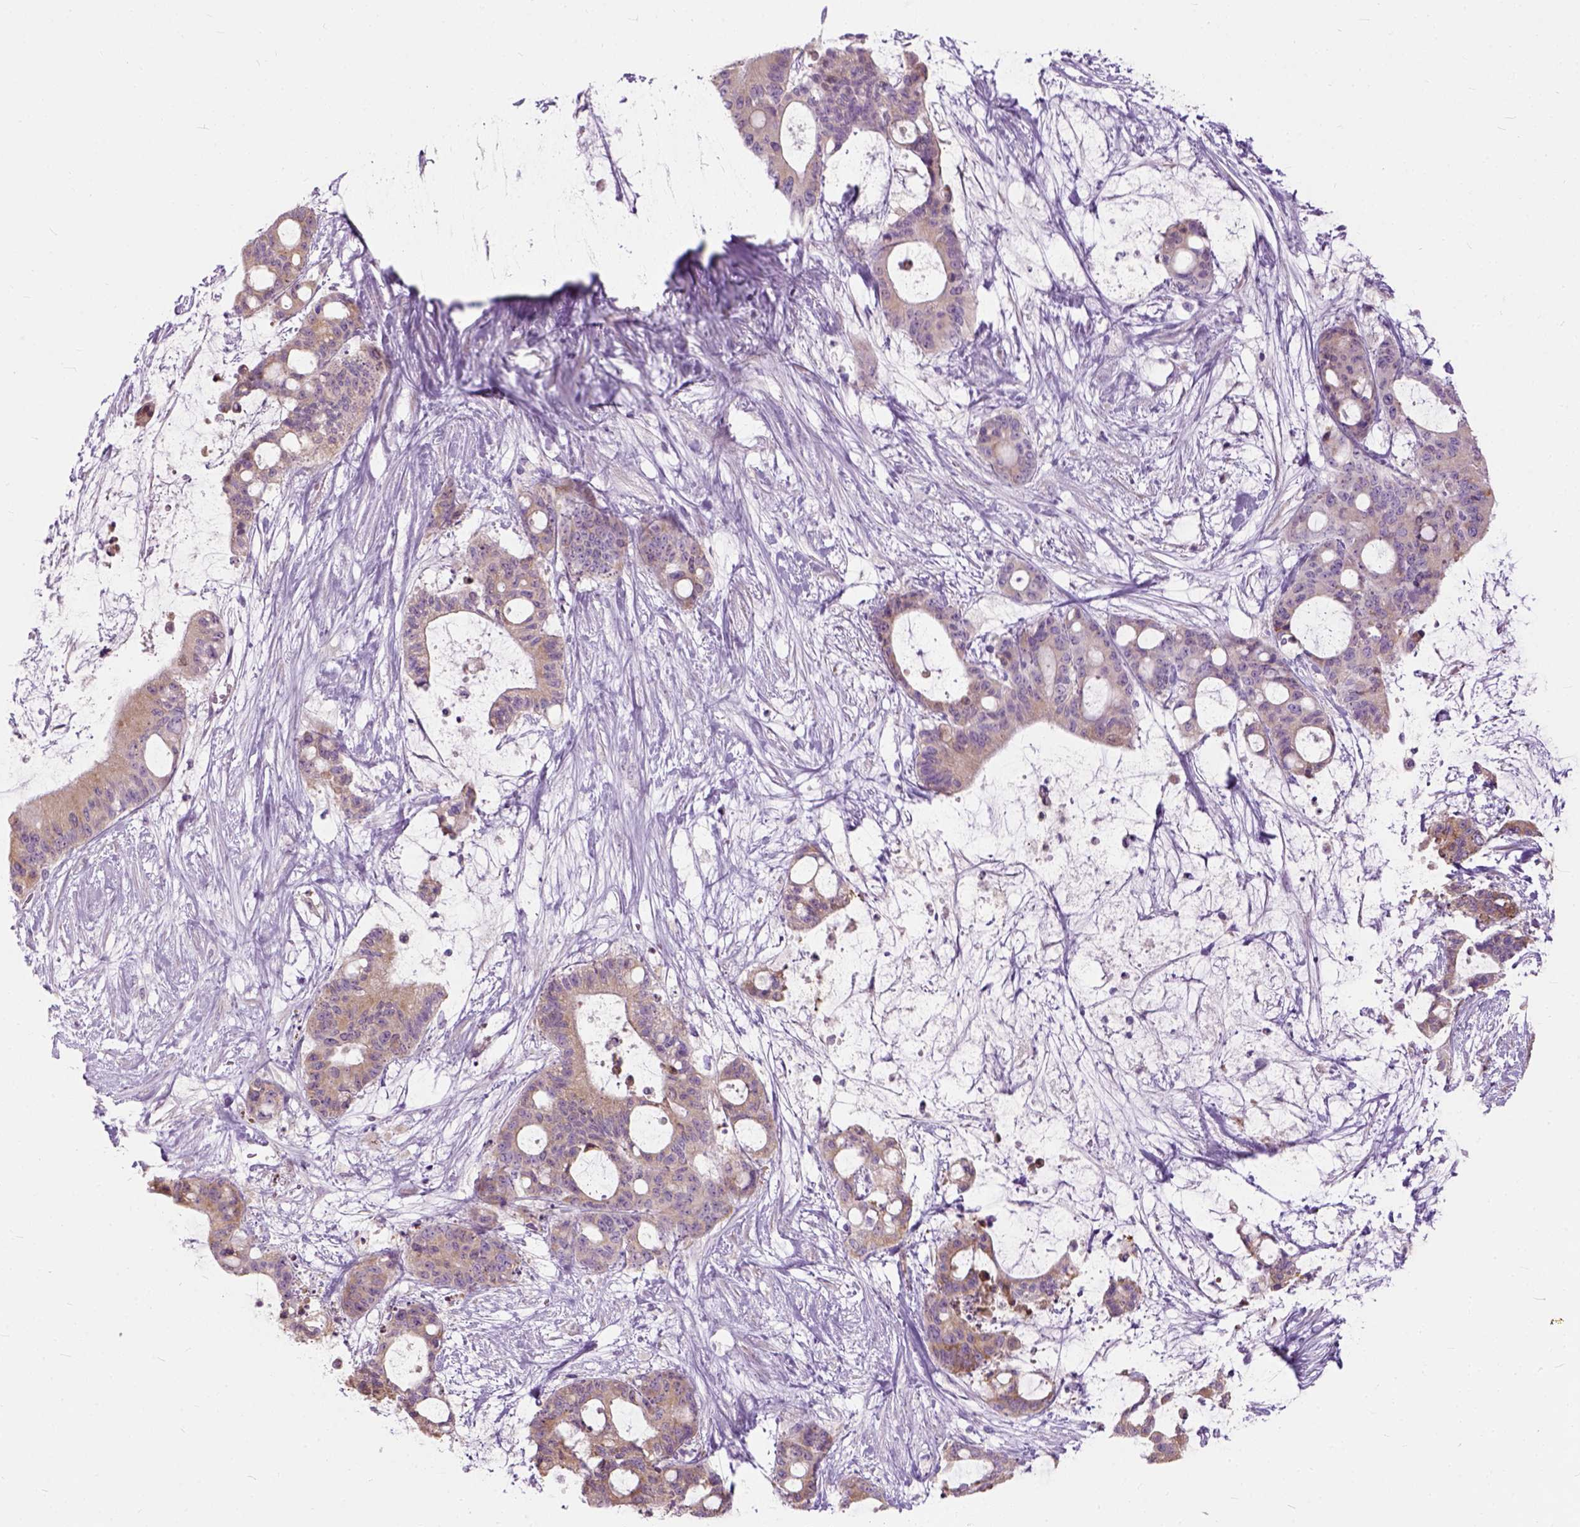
{"staining": {"intensity": "weak", "quantity": ">75%", "location": "cytoplasmic/membranous"}, "tissue": "liver cancer", "cell_type": "Tumor cells", "image_type": "cancer", "snomed": [{"axis": "morphology", "description": "Normal tissue, NOS"}, {"axis": "morphology", "description": "Cholangiocarcinoma"}, {"axis": "topography", "description": "Liver"}, {"axis": "topography", "description": "Peripheral nerve tissue"}], "caption": "Liver cholangiocarcinoma stained with IHC demonstrates weak cytoplasmic/membranous expression in approximately >75% of tumor cells. The protein is shown in brown color, while the nuclei are stained blue.", "gene": "TRIM72", "patient": {"sex": "female", "age": 73}}